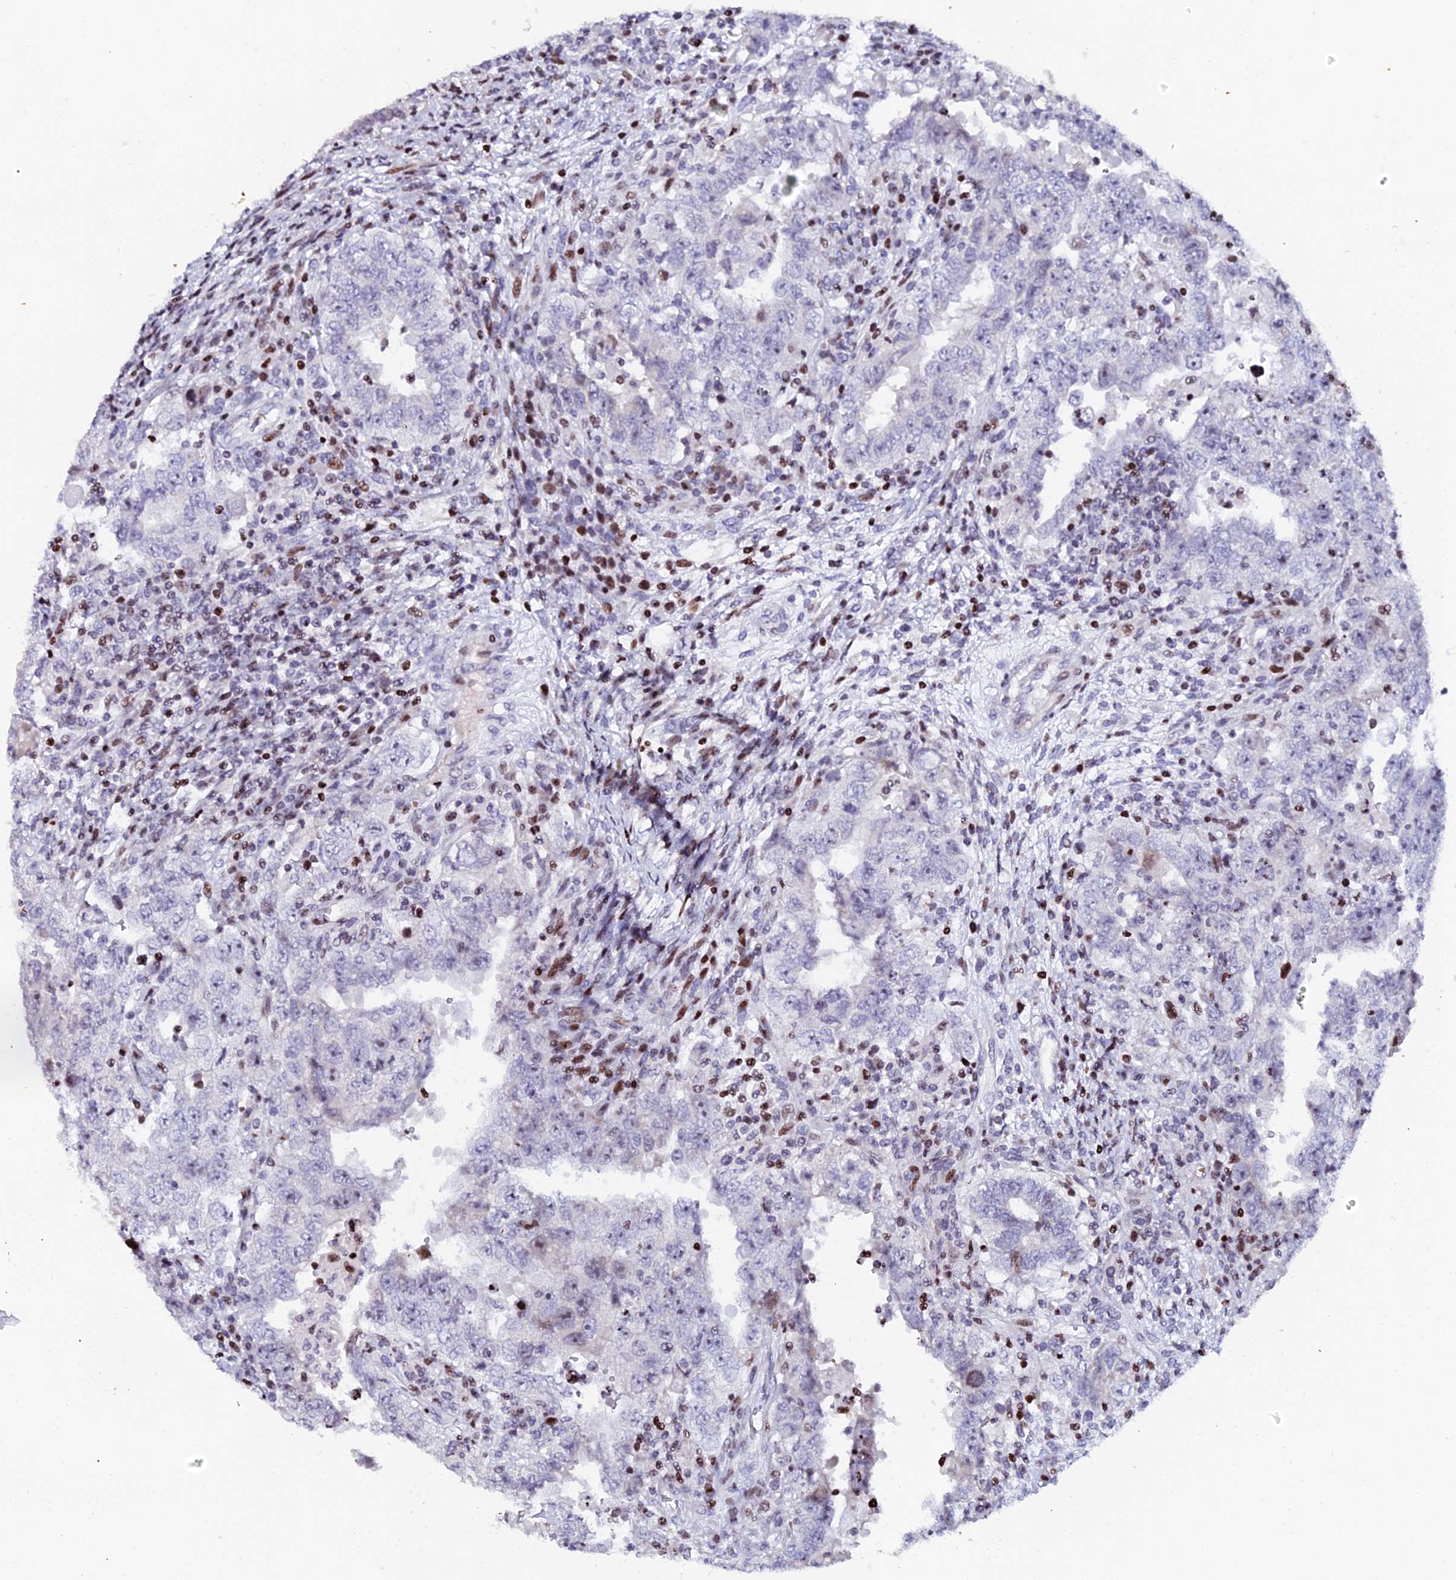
{"staining": {"intensity": "negative", "quantity": "none", "location": "none"}, "tissue": "testis cancer", "cell_type": "Tumor cells", "image_type": "cancer", "snomed": [{"axis": "morphology", "description": "Carcinoma, Embryonal, NOS"}, {"axis": "topography", "description": "Testis"}], "caption": "A histopathology image of testis embryonal carcinoma stained for a protein reveals no brown staining in tumor cells.", "gene": "MYNN", "patient": {"sex": "male", "age": 26}}